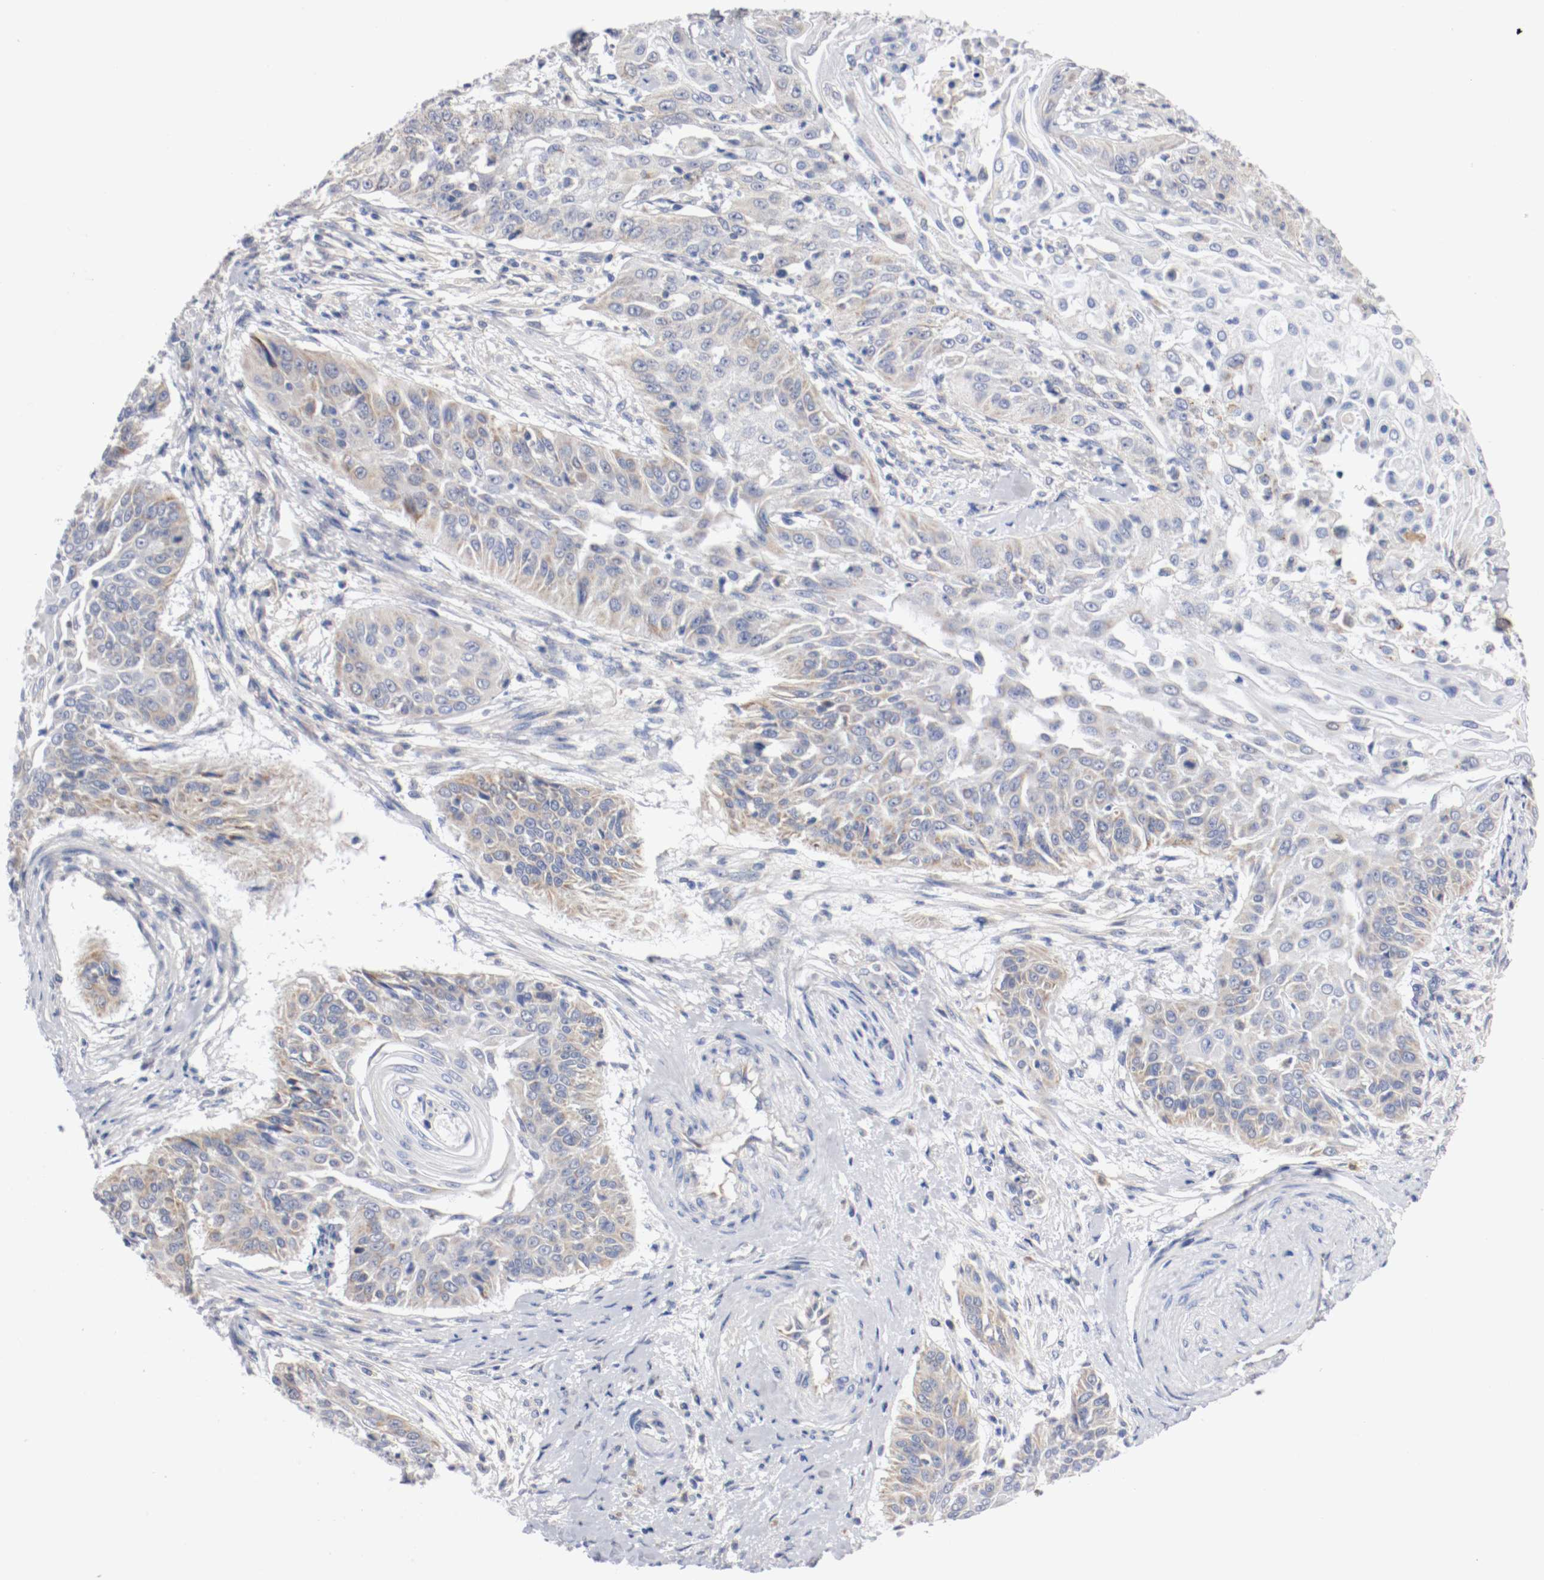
{"staining": {"intensity": "weak", "quantity": "<25%", "location": "cytoplasmic/membranous"}, "tissue": "cervical cancer", "cell_type": "Tumor cells", "image_type": "cancer", "snomed": [{"axis": "morphology", "description": "Squamous cell carcinoma, NOS"}, {"axis": "topography", "description": "Cervix"}], "caption": "An IHC micrograph of squamous cell carcinoma (cervical) is shown. There is no staining in tumor cells of squamous cell carcinoma (cervical).", "gene": "PCSK6", "patient": {"sex": "female", "age": 33}}